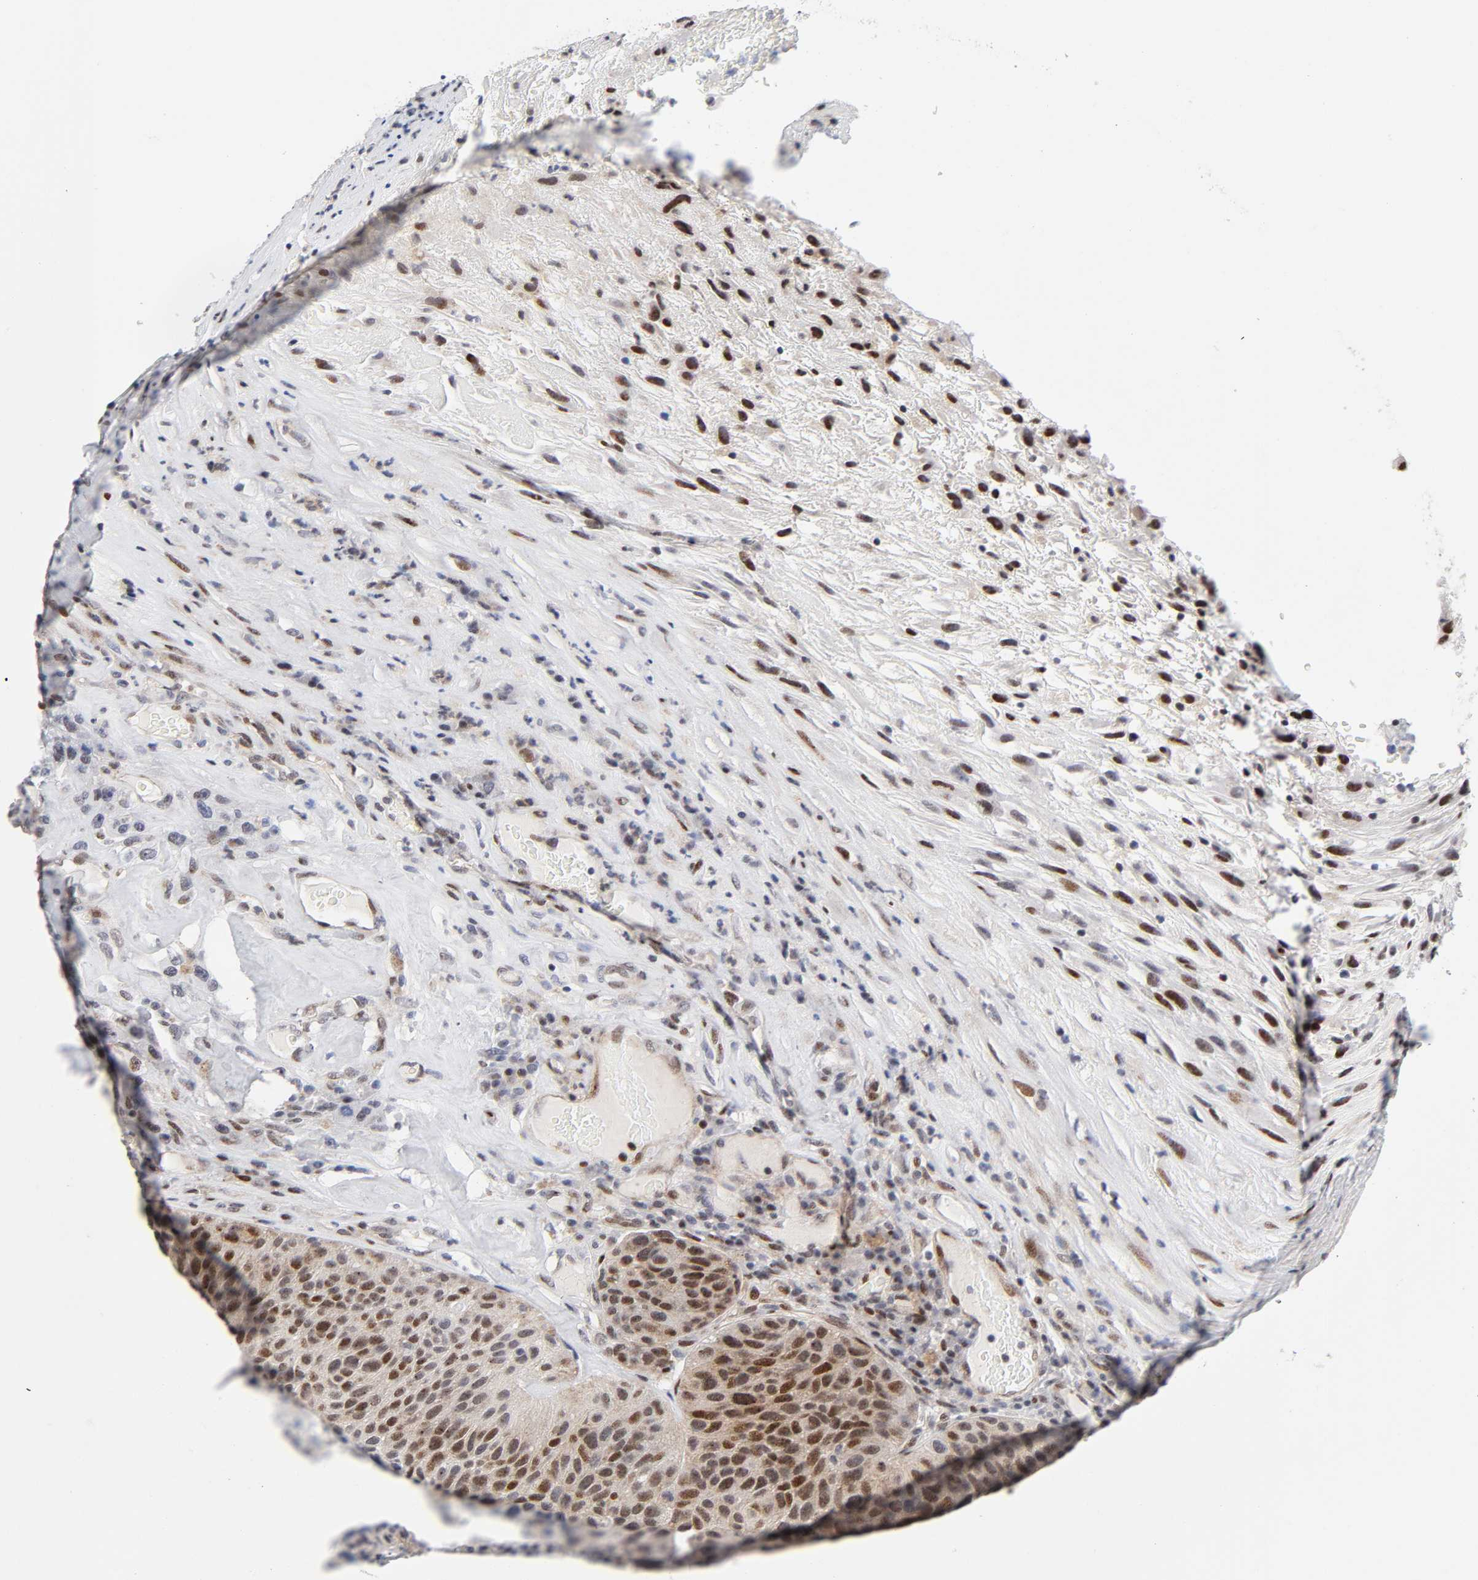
{"staining": {"intensity": "strong", "quantity": ">75%", "location": "cytoplasmic/membranous,nuclear"}, "tissue": "urothelial cancer", "cell_type": "Tumor cells", "image_type": "cancer", "snomed": [{"axis": "morphology", "description": "Urothelial carcinoma, High grade"}, {"axis": "topography", "description": "Urinary bladder"}], "caption": "Brown immunohistochemical staining in urothelial carcinoma (high-grade) demonstrates strong cytoplasmic/membranous and nuclear staining in approximately >75% of tumor cells.", "gene": "STK38", "patient": {"sex": "male", "age": 66}}